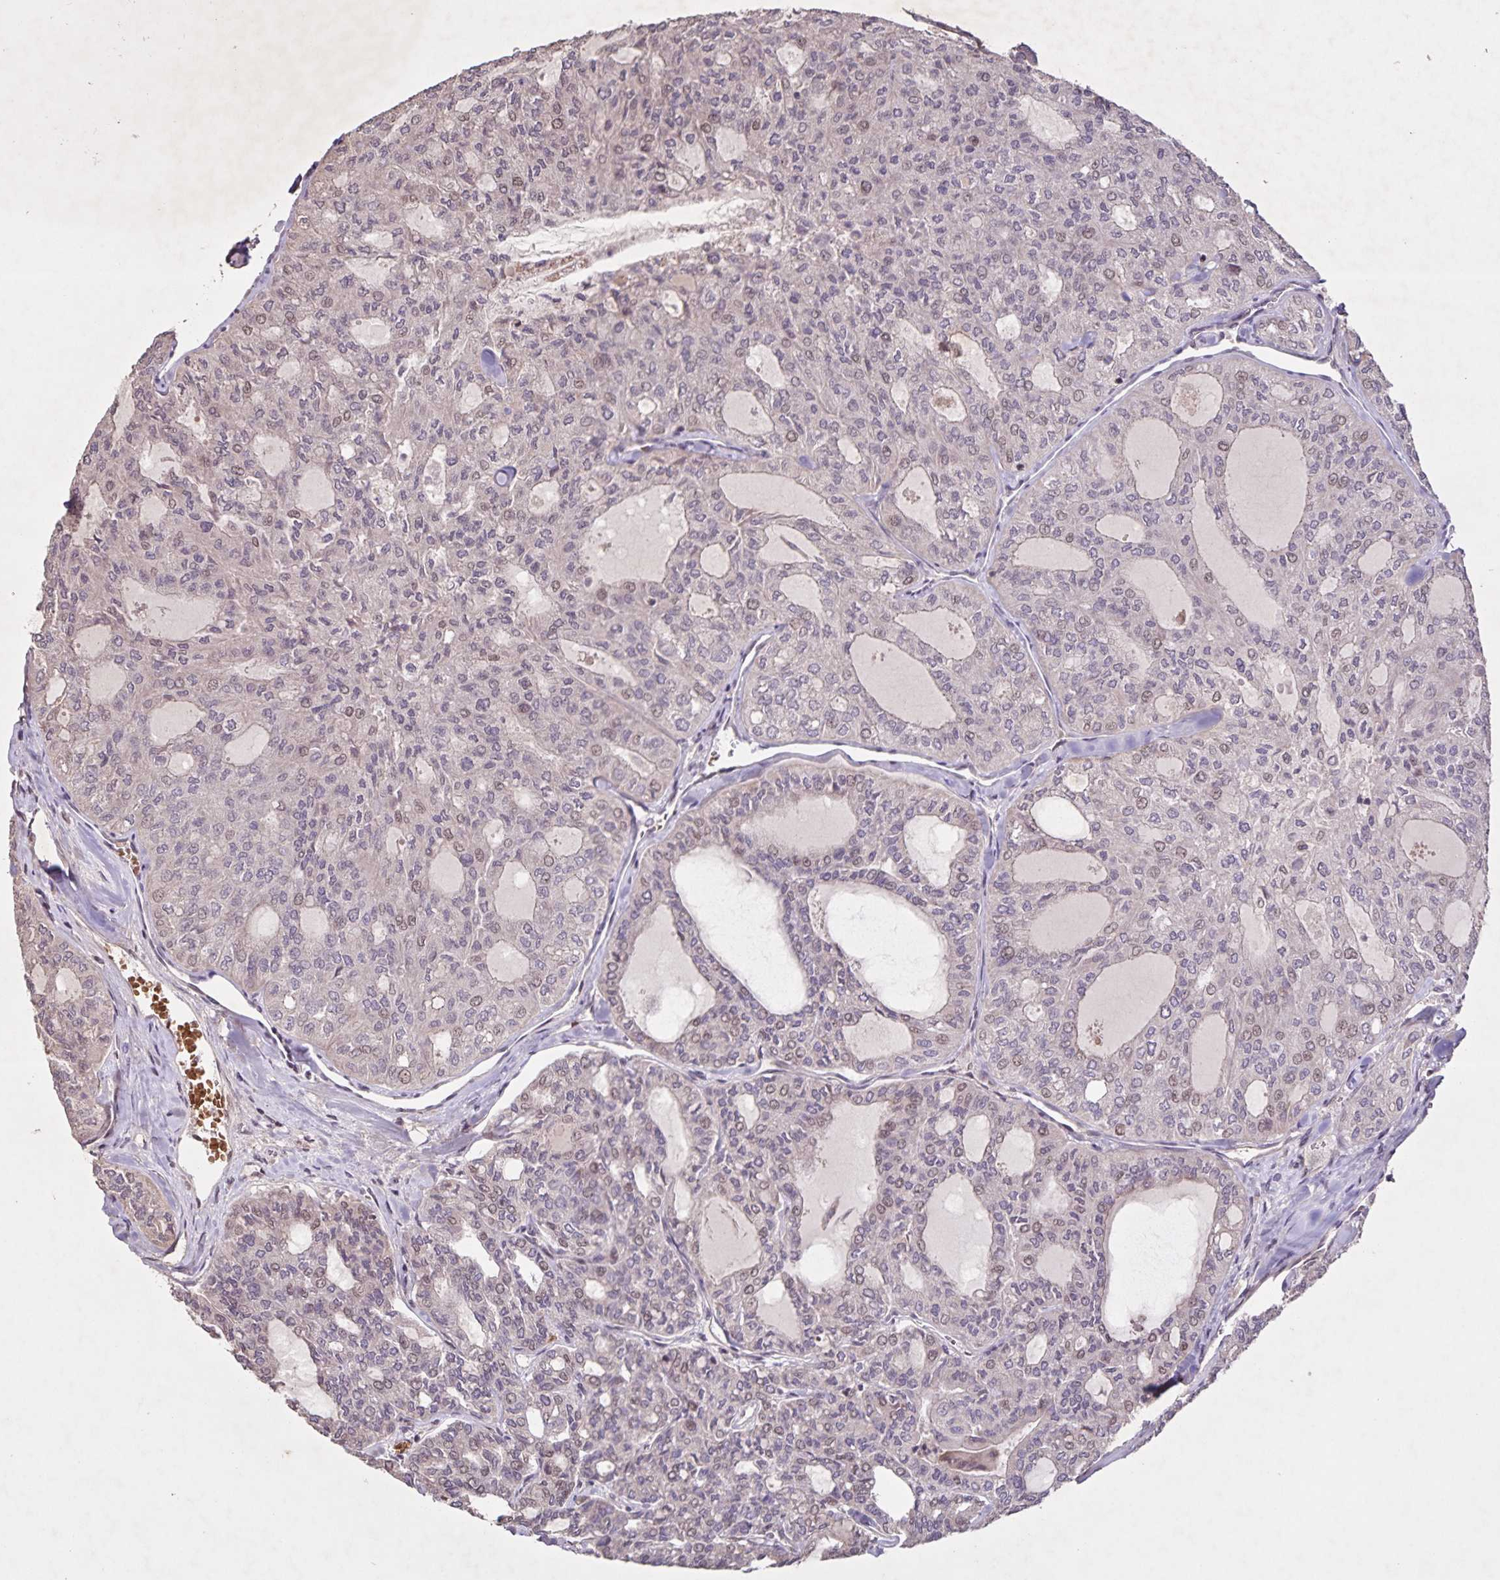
{"staining": {"intensity": "weak", "quantity": "25%-75%", "location": "nuclear"}, "tissue": "thyroid cancer", "cell_type": "Tumor cells", "image_type": "cancer", "snomed": [{"axis": "morphology", "description": "Follicular adenoma carcinoma, NOS"}, {"axis": "topography", "description": "Thyroid gland"}], "caption": "Thyroid cancer stained for a protein reveals weak nuclear positivity in tumor cells. (DAB = brown stain, brightfield microscopy at high magnification).", "gene": "GDF2", "patient": {"sex": "male", "age": 75}}